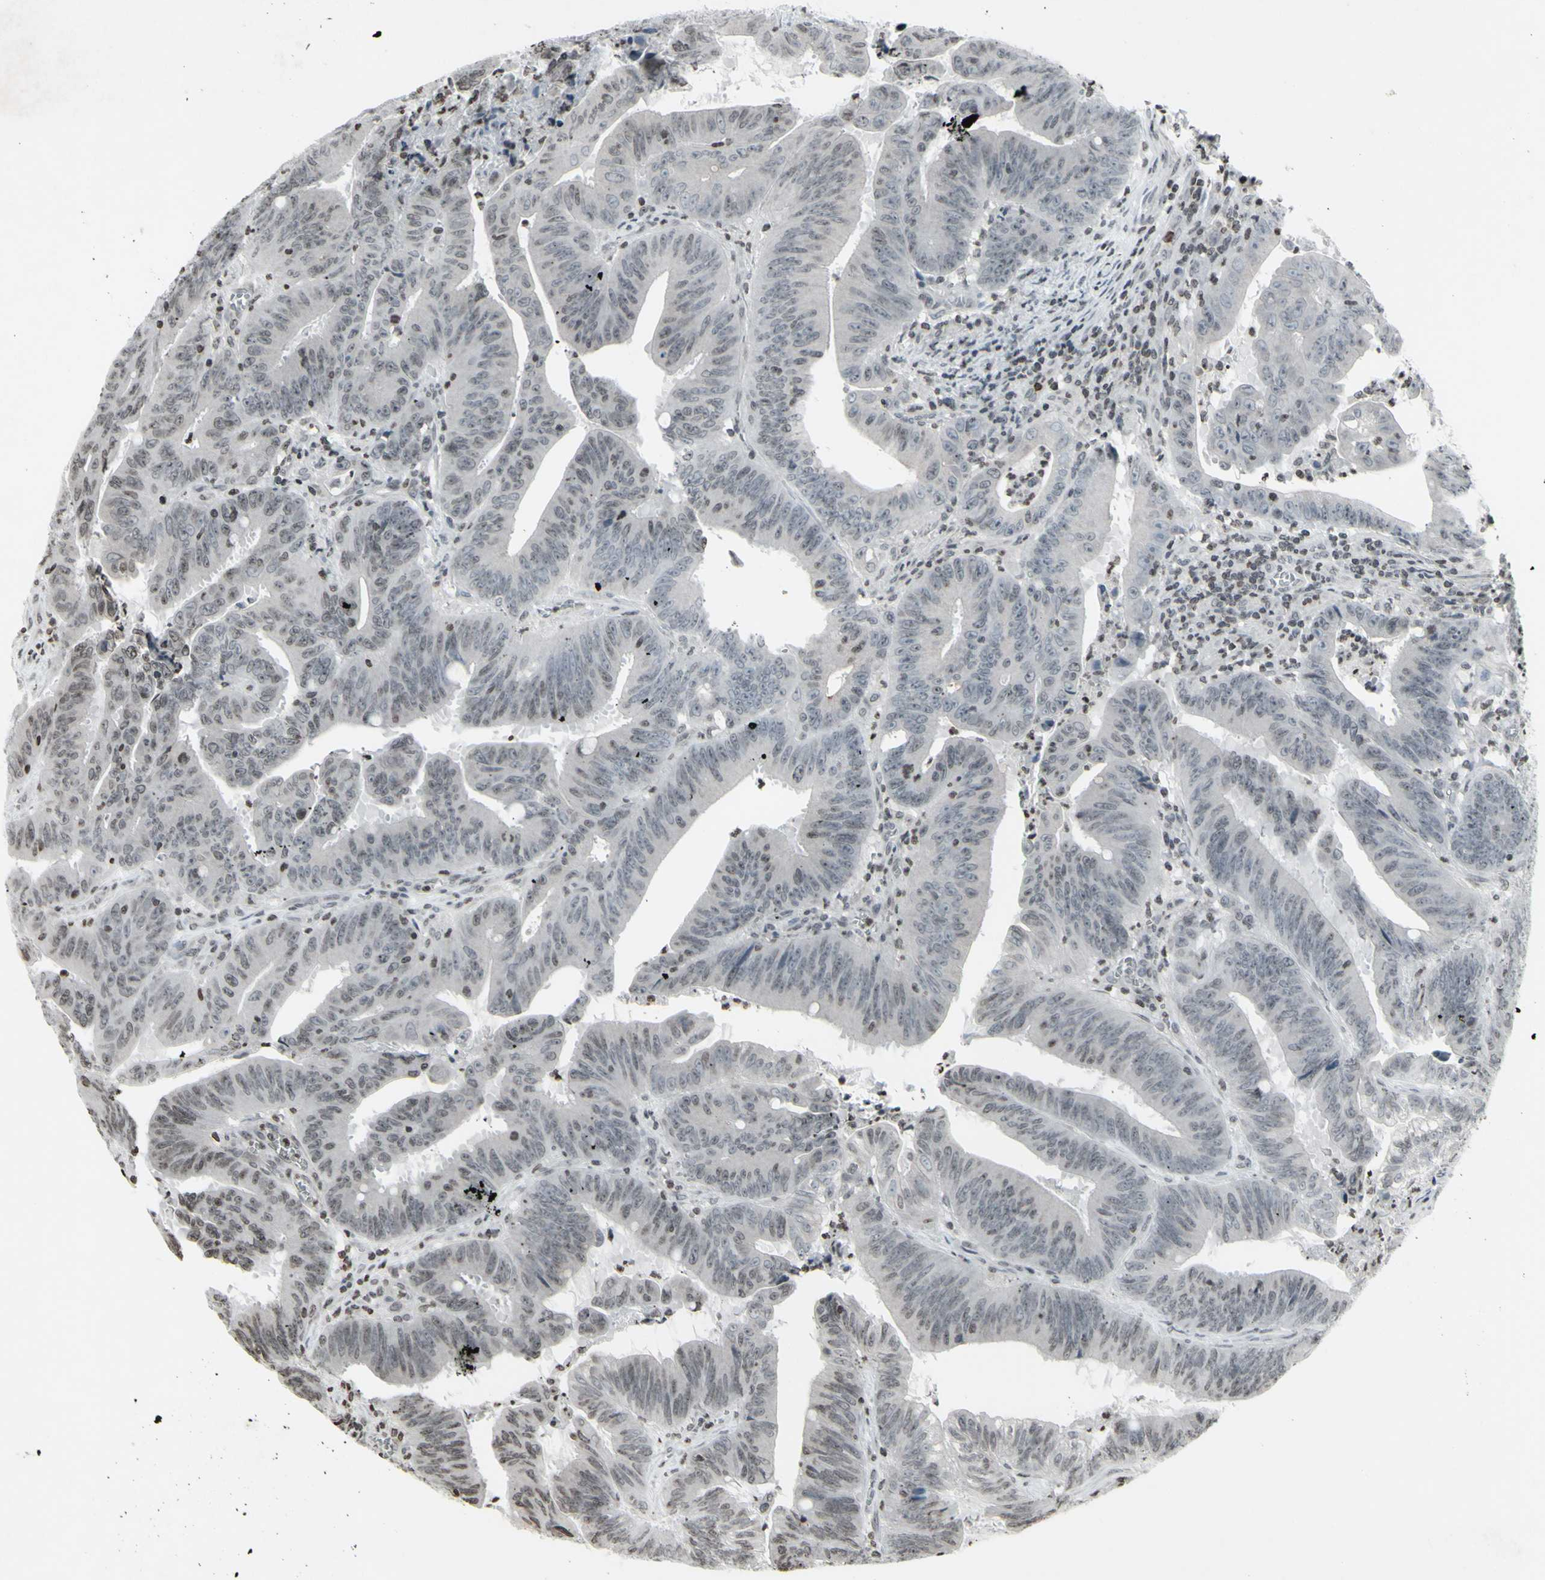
{"staining": {"intensity": "negative", "quantity": "none", "location": "none"}, "tissue": "colorectal cancer", "cell_type": "Tumor cells", "image_type": "cancer", "snomed": [{"axis": "morphology", "description": "Adenocarcinoma, NOS"}, {"axis": "topography", "description": "Colon"}], "caption": "The histopathology image shows no staining of tumor cells in colorectal adenocarcinoma.", "gene": "CD79B", "patient": {"sex": "male", "age": 45}}